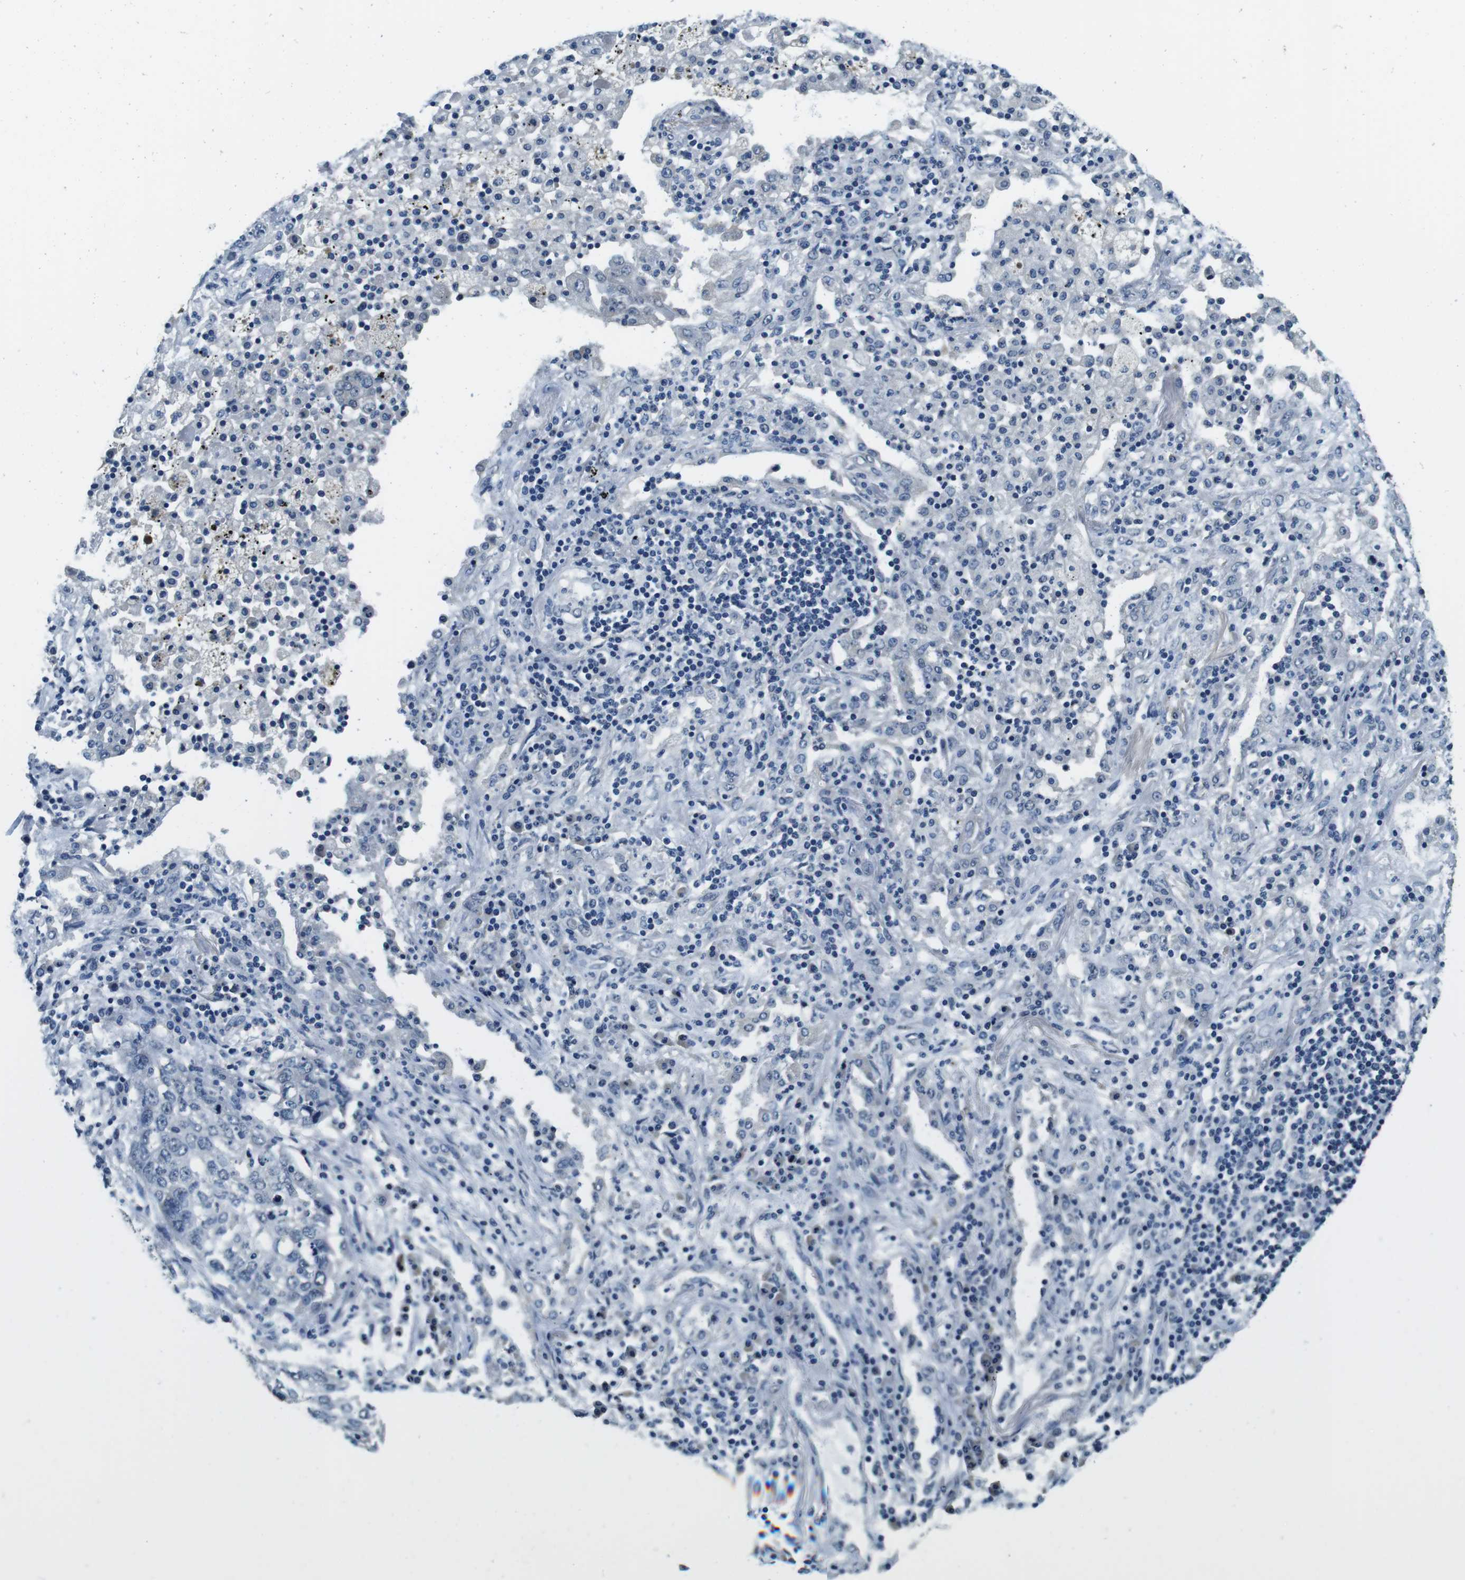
{"staining": {"intensity": "negative", "quantity": "none", "location": "none"}, "tissue": "lung cancer", "cell_type": "Tumor cells", "image_type": "cancer", "snomed": [{"axis": "morphology", "description": "Squamous cell carcinoma, NOS"}, {"axis": "topography", "description": "Lung"}], "caption": "A high-resolution histopathology image shows immunohistochemistry staining of squamous cell carcinoma (lung), which displays no significant positivity in tumor cells.", "gene": "DTNA", "patient": {"sex": "female", "age": 63}}